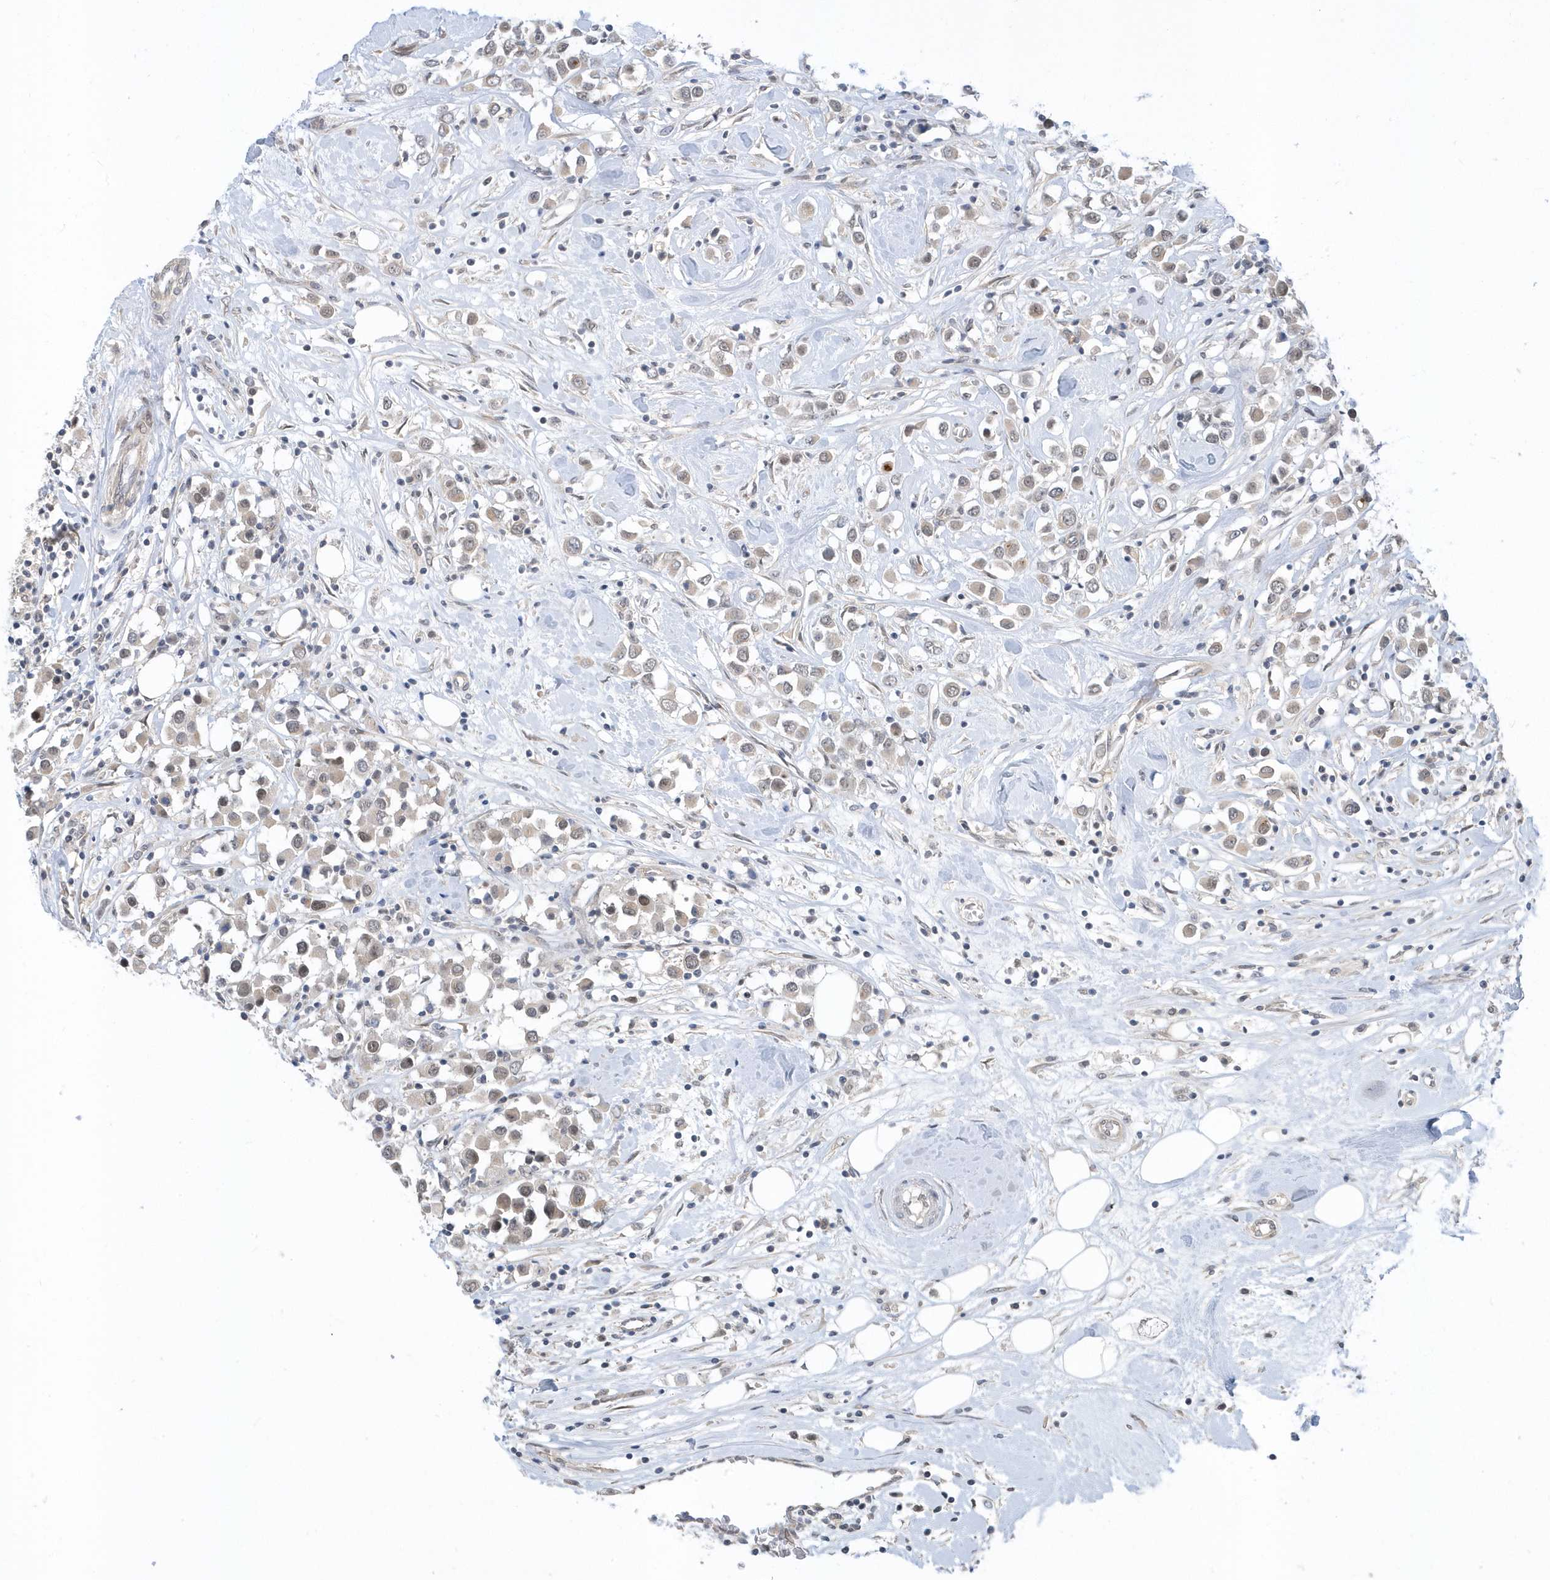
{"staining": {"intensity": "weak", "quantity": "<25%", "location": "cytoplasmic/membranous,nuclear"}, "tissue": "breast cancer", "cell_type": "Tumor cells", "image_type": "cancer", "snomed": [{"axis": "morphology", "description": "Duct carcinoma"}, {"axis": "topography", "description": "Breast"}], "caption": "Protein analysis of breast cancer displays no significant staining in tumor cells.", "gene": "USP53", "patient": {"sex": "female", "age": 61}}